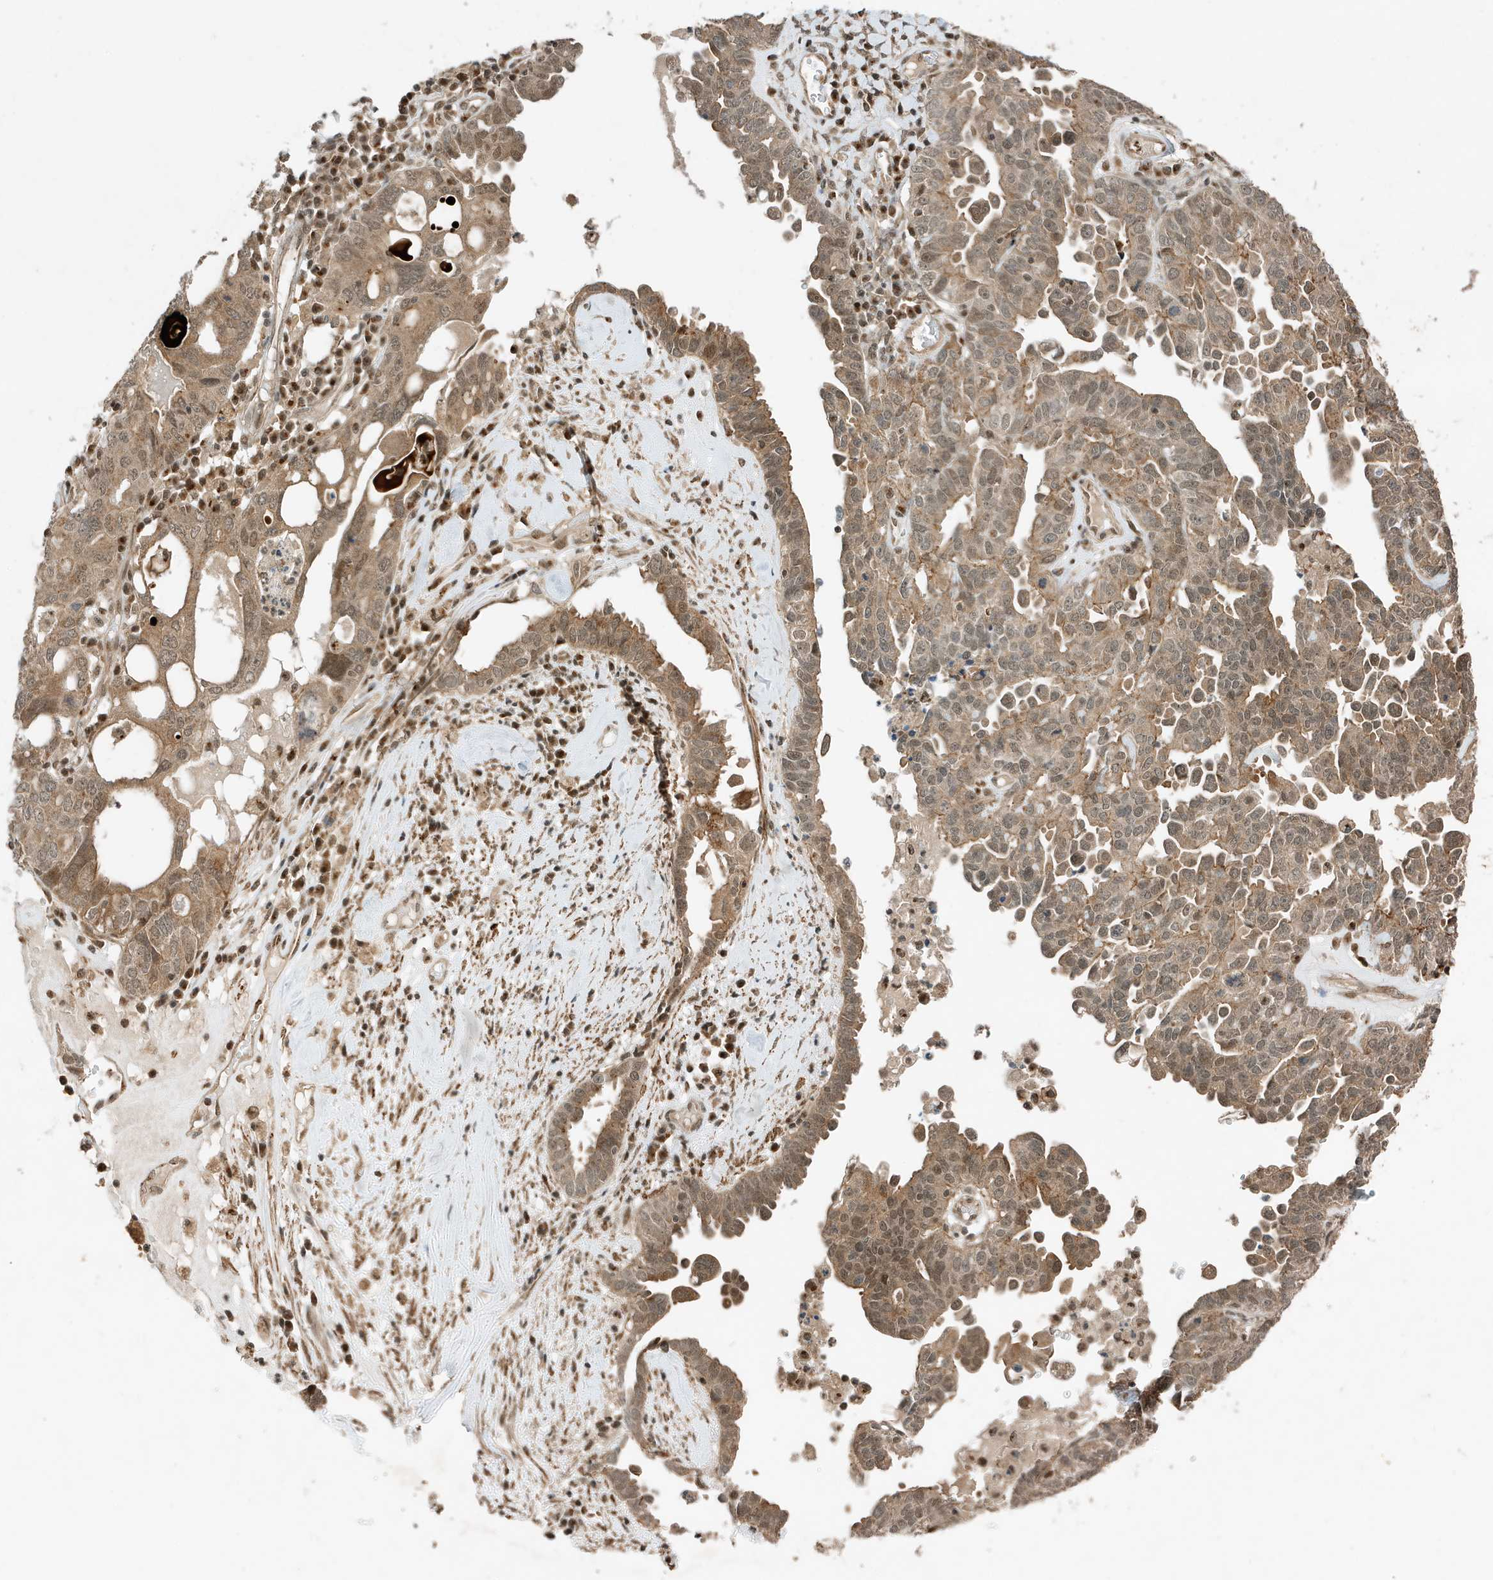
{"staining": {"intensity": "weak", "quantity": ">75%", "location": "cytoplasmic/membranous,nuclear"}, "tissue": "ovarian cancer", "cell_type": "Tumor cells", "image_type": "cancer", "snomed": [{"axis": "morphology", "description": "Carcinoma, endometroid"}, {"axis": "topography", "description": "Ovary"}], "caption": "There is low levels of weak cytoplasmic/membranous and nuclear staining in tumor cells of endometroid carcinoma (ovarian), as demonstrated by immunohistochemical staining (brown color).", "gene": "MAST3", "patient": {"sex": "female", "age": 62}}